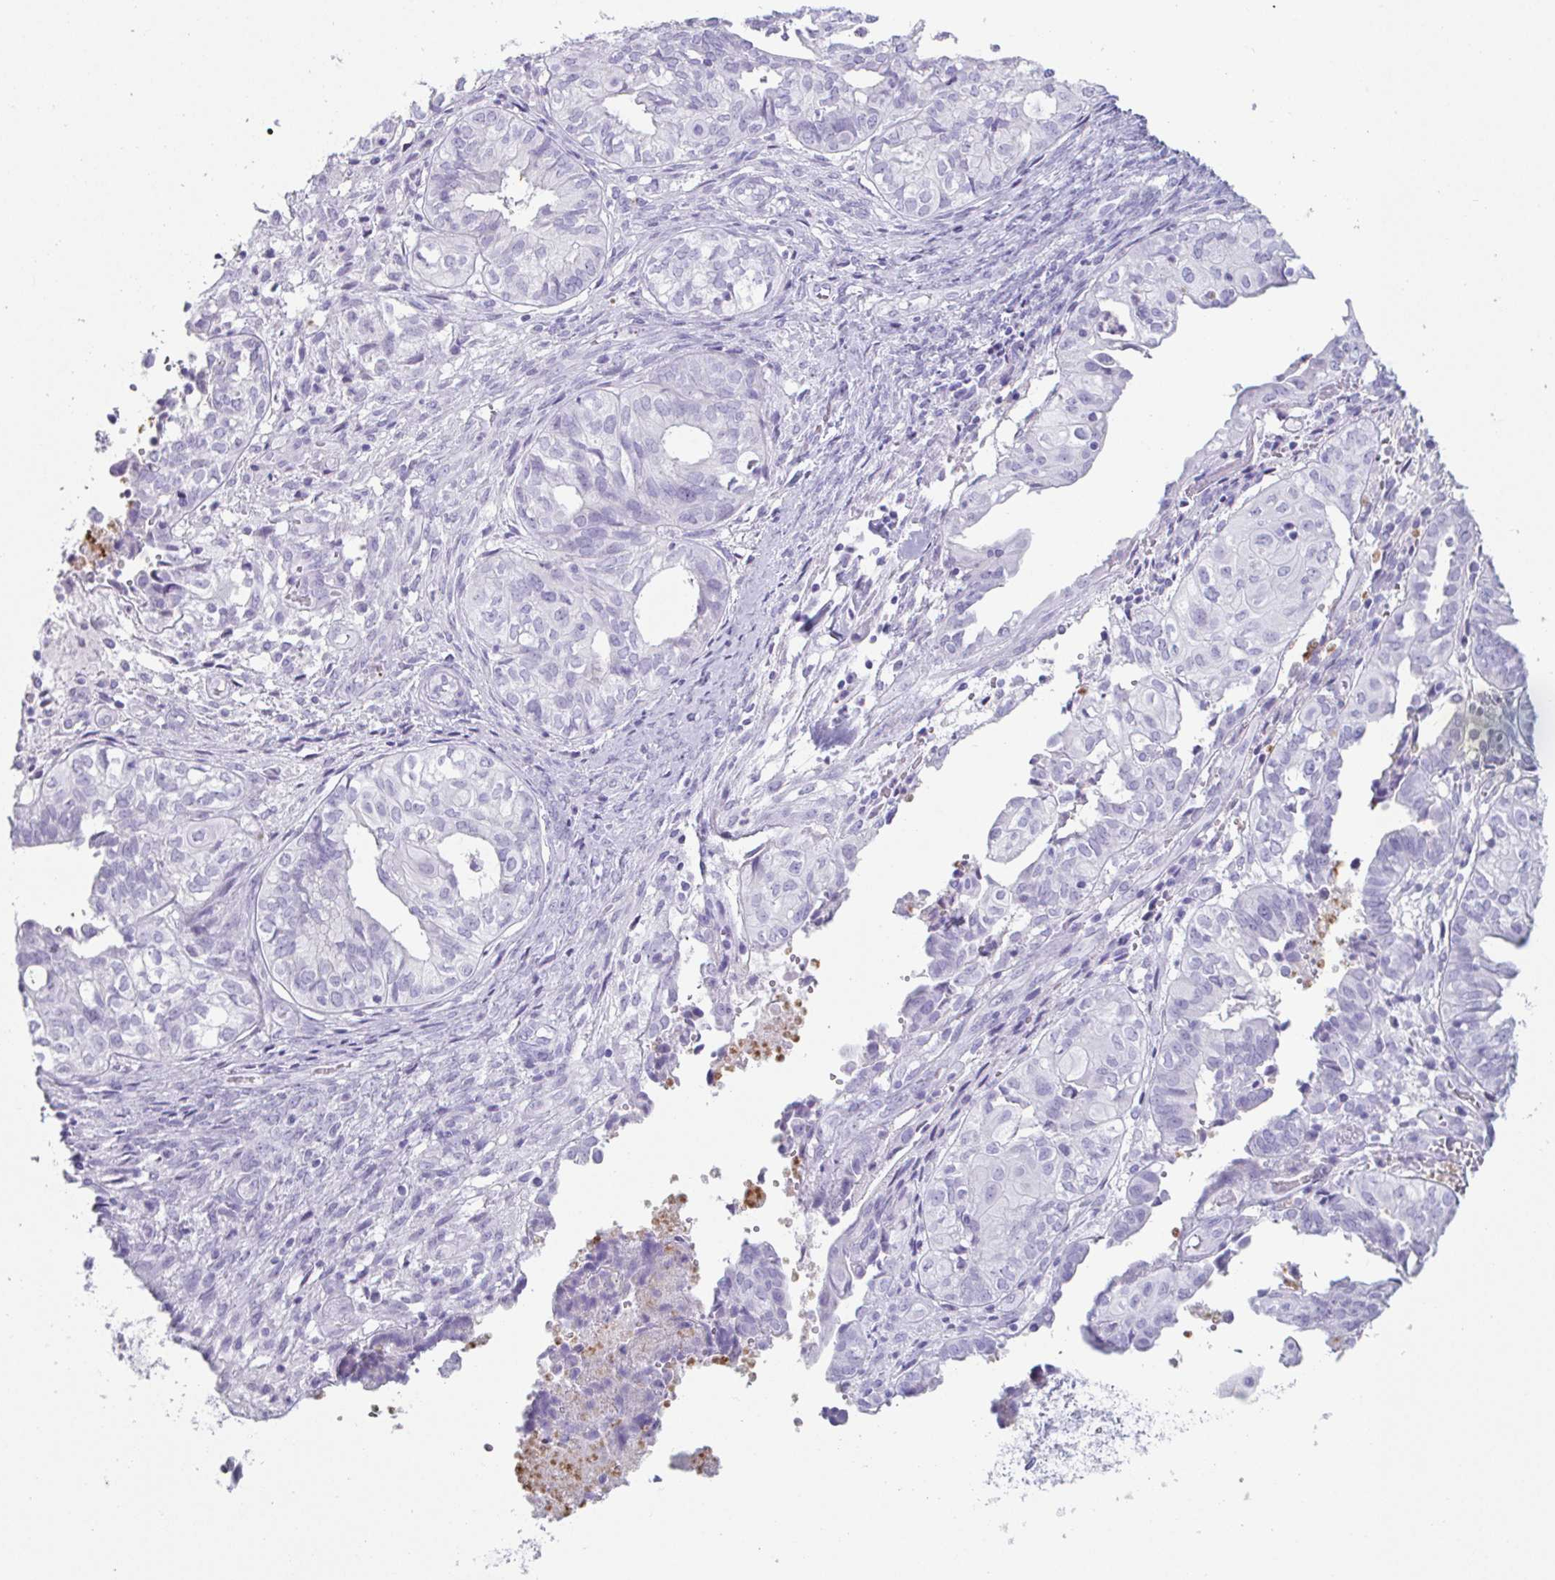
{"staining": {"intensity": "negative", "quantity": "none", "location": "none"}, "tissue": "ovarian cancer", "cell_type": "Tumor cells", "image_type": "cancer", "snomed": [{"axis": "morphology", "description": "Carcinoma, endometroid"}, {"axis": "topography", "description": "Ovary"}], "caption": "This is an immunohistochemistry photomicrograph of endometroid carcinoma (ovarian). There is no expression in tumor cells.", "gene": "CREG2", "patient": {"sex": "female", "age": 64}}